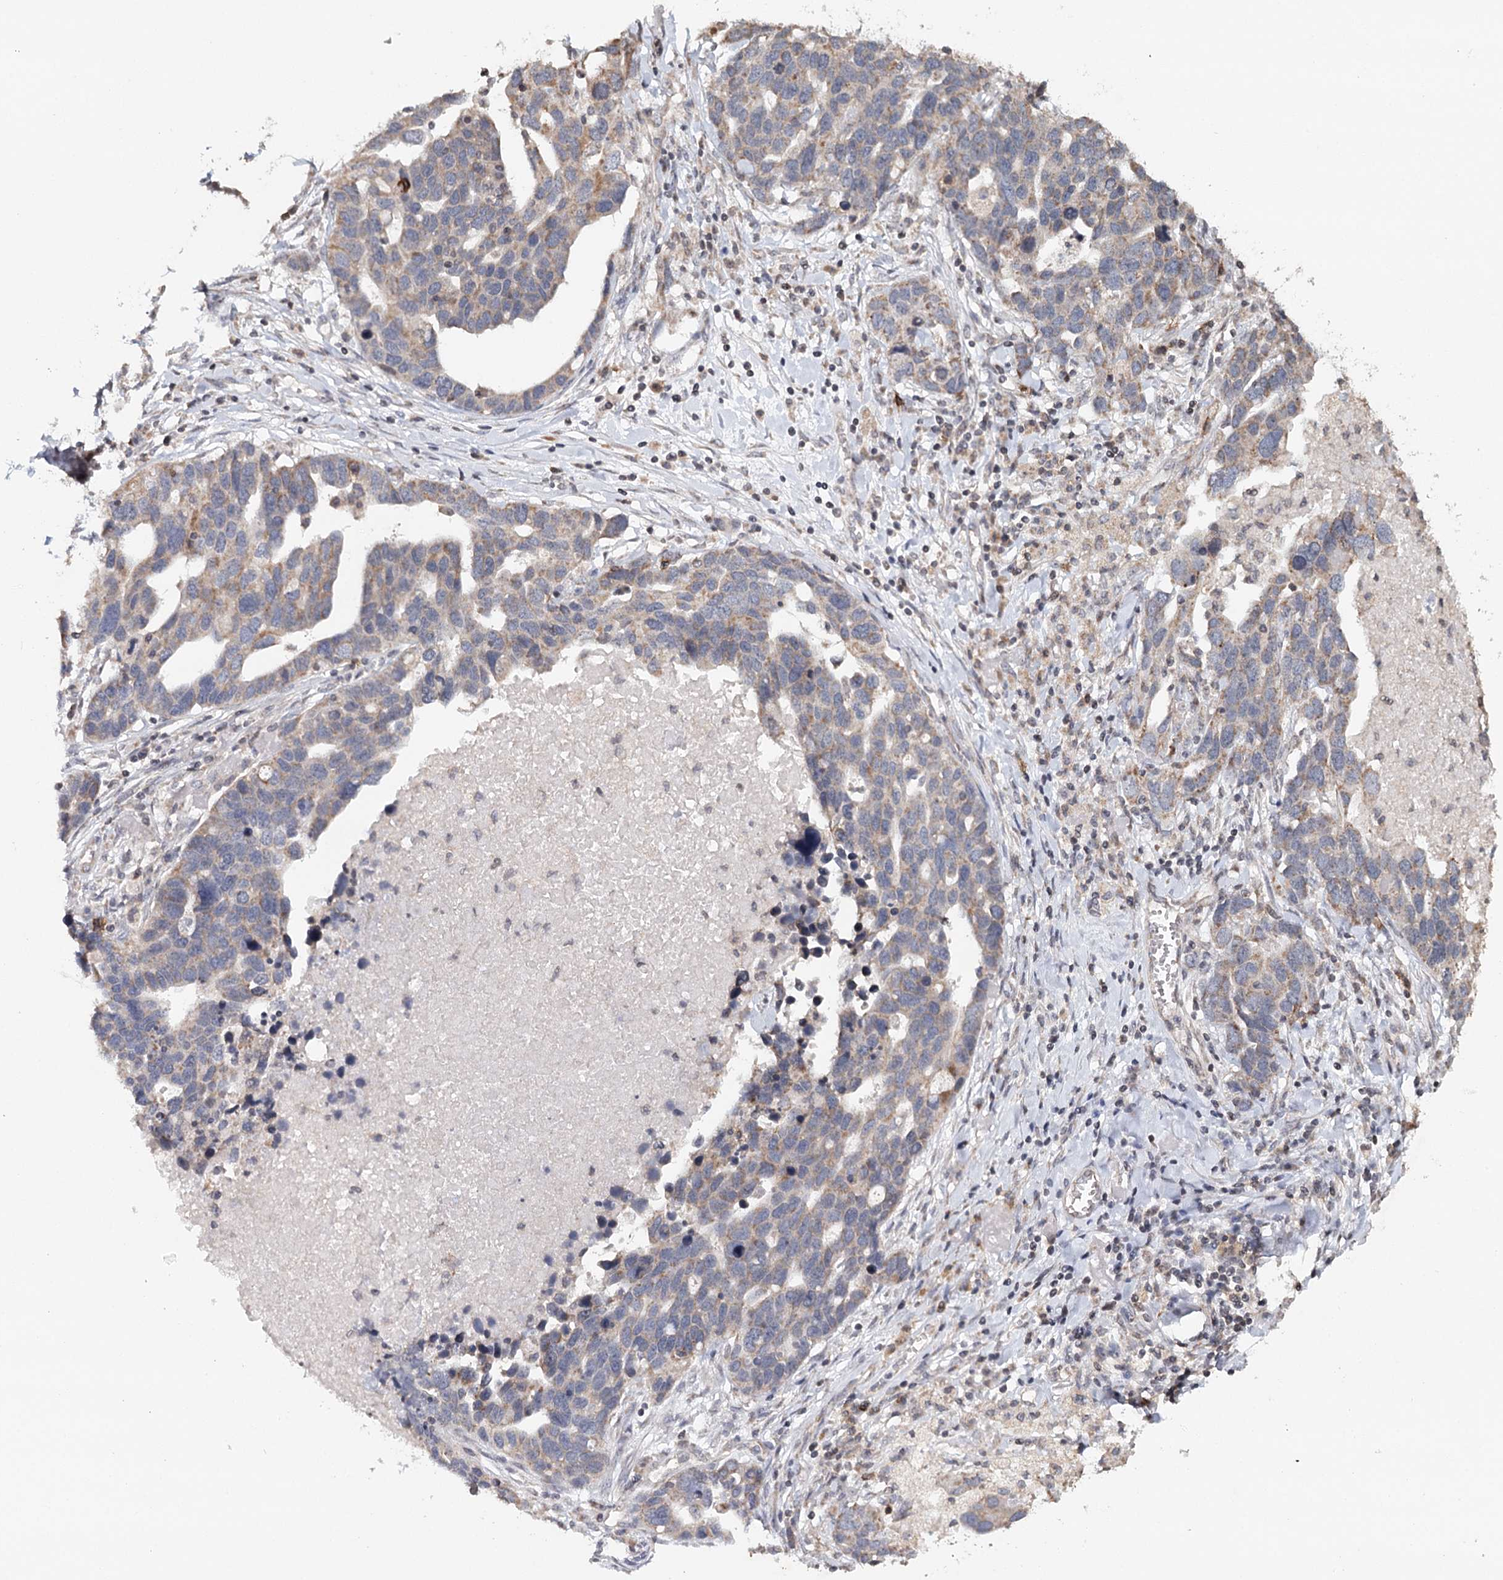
{"staining": {"intensity": "weak", "quantity": "25%-75%", "location": "cytoplasmic/membranous"}, "tissue": "ovarian cancer", "cell_type": "Tumor cells", "image_type": "cancer", "snomed": [{"axis": "morphology", "description": "Cystadenocarcinoma, serous, NOS"}, {"axis": "topography", "description": "Ovary"}], "caption": "This is an image of immunohistochemistry staining of ovarian serous cystadenocarcinoma, which shows weak staining in the cytoplasmic/membranous of tumor cells.", "gene": "ICOS", "patient": {"sex": "female", "age": 54}}